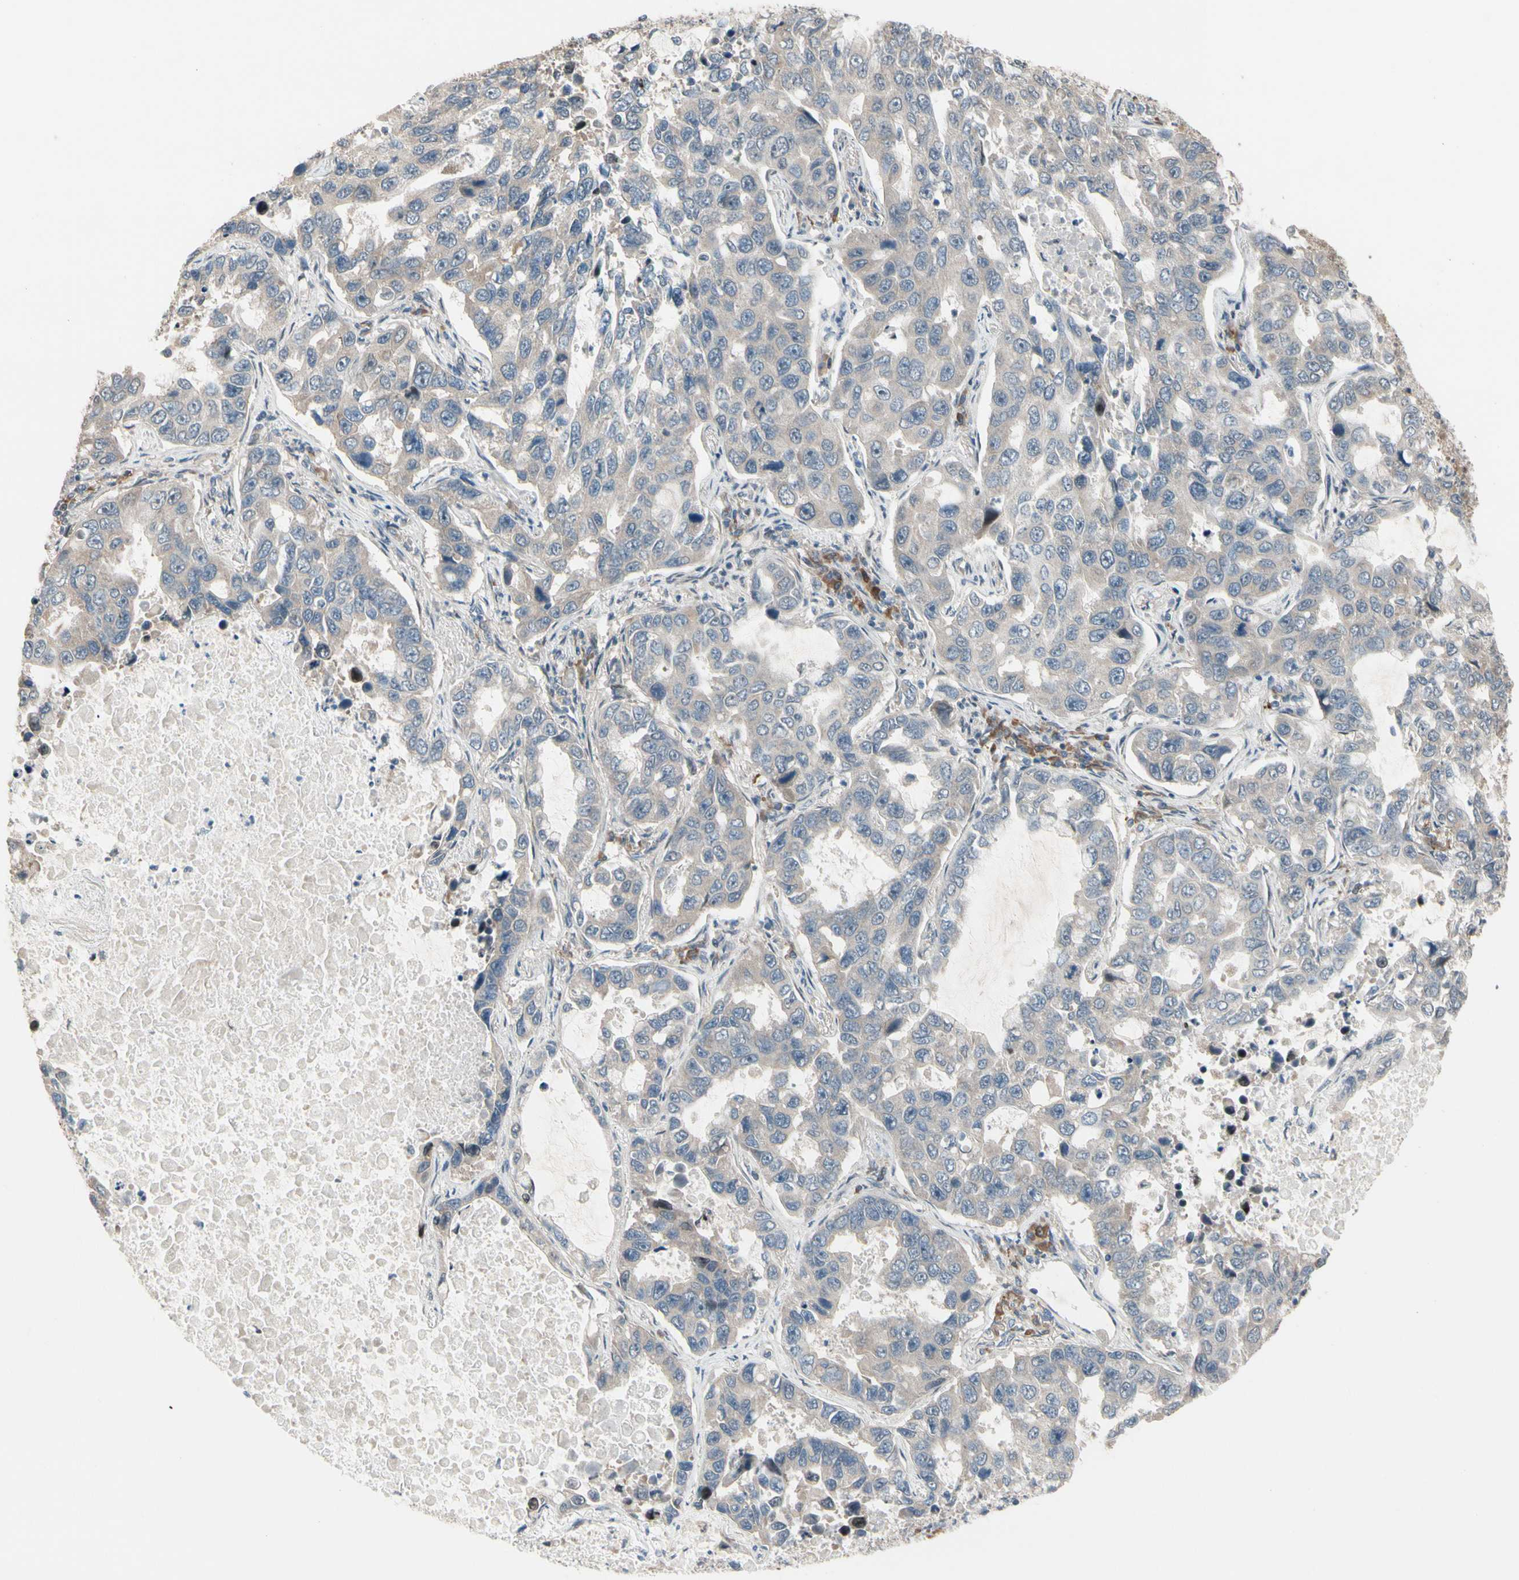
{"staining": {"intensity": "weak", "quantity": "25%-75%", "location": "cytoplasmic/membranous"}, "tissue": "lung cancer", "cell_type": "Tumor cells", "image_type": "cancer", "snomed": [{"axis": "morphology", "description": "Adenocarcinoma, NOS"}, {"axis": "topography", "description": "Lung"}], "caption": "The photomicrograph shows a brown stain indicating the presence of a protein in the cytoplasmic/membranous of tumor cells in lung adenocarcinoma.", "gene": "SNX29", "patient": {"sex": "male", "age": 64}}